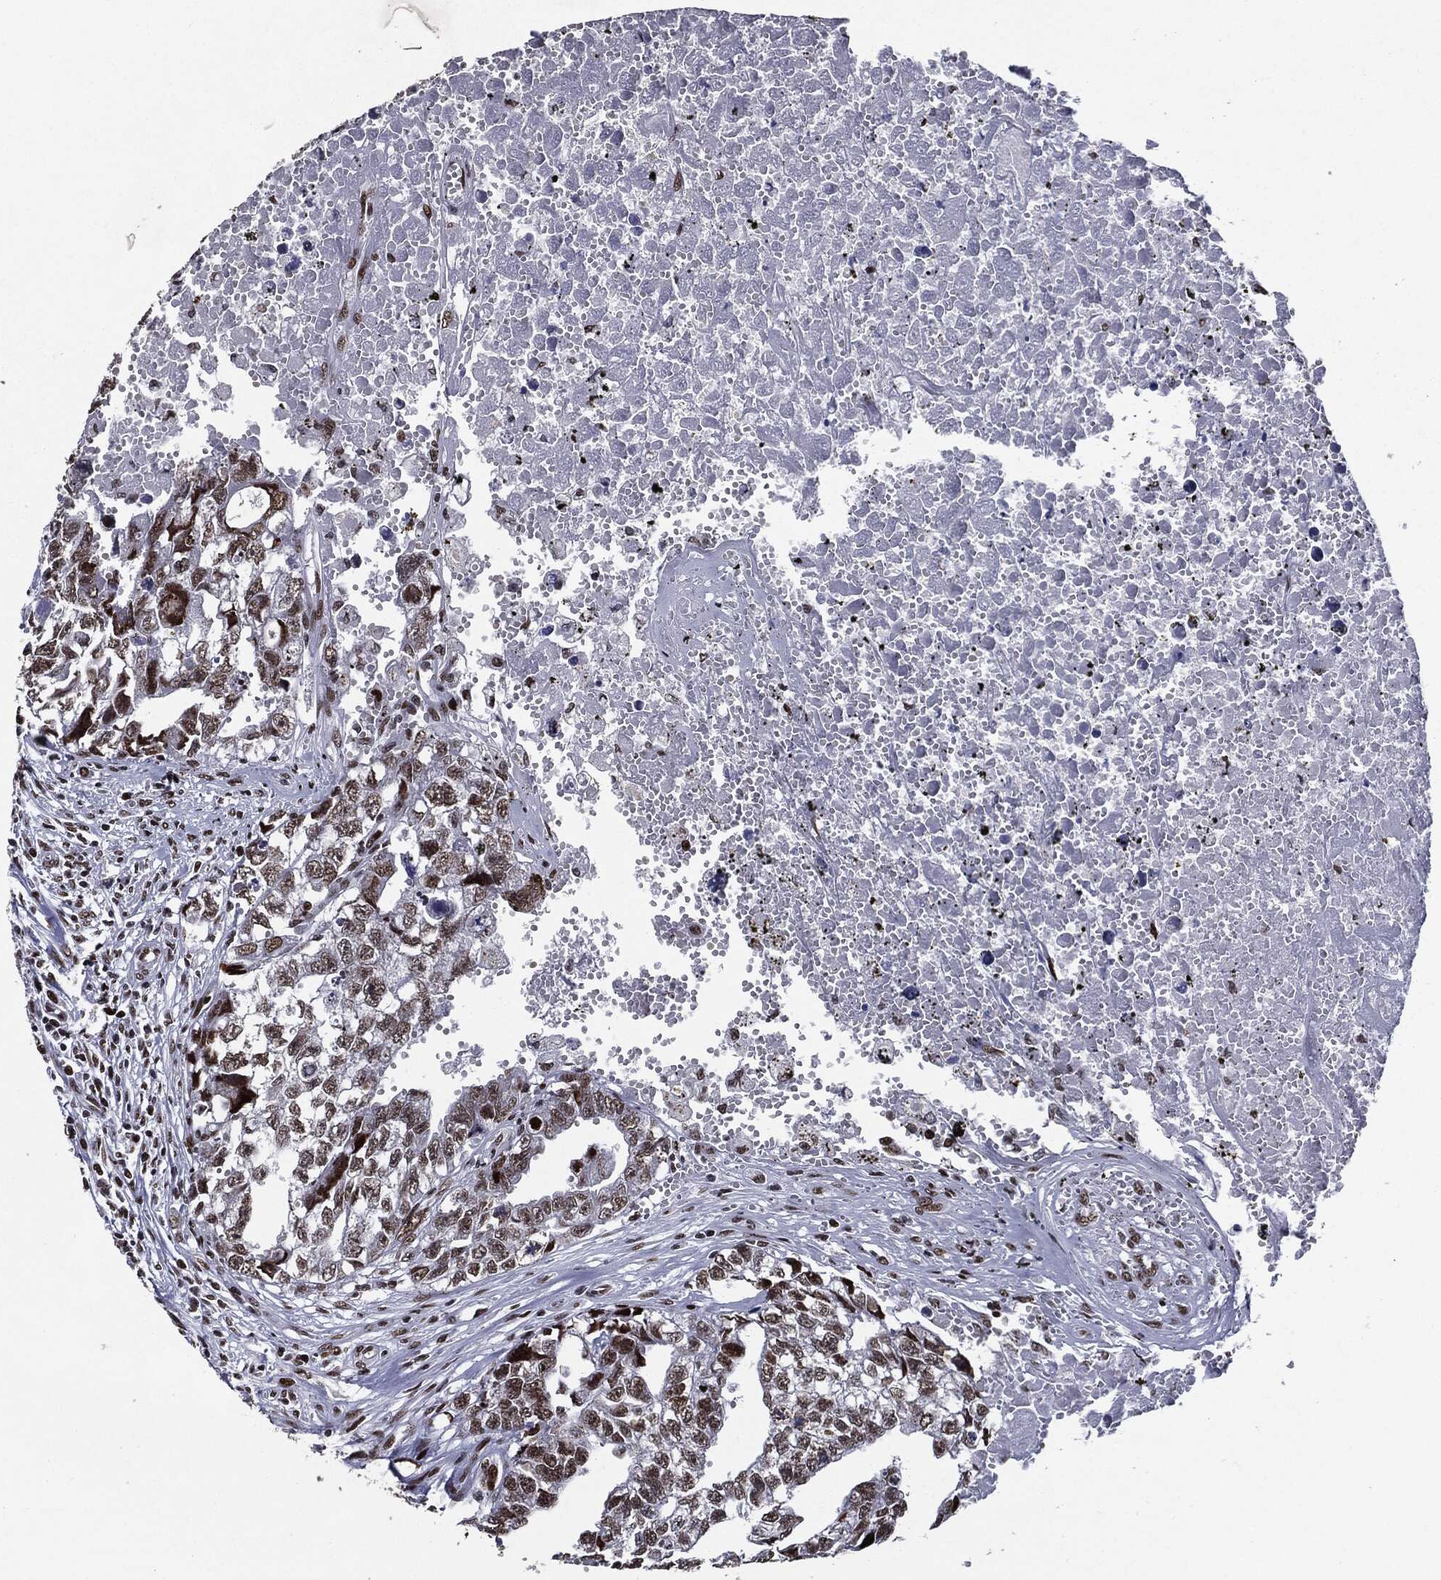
{"staining": {"intensity": "moderate", "quantity": "25%-75%", "location": "nuclear"}, "tissue": "testis cancer", "cell_type": "Tumor cells", "image_type": "cancer", "snomed": [{"axis": "morphology", "description": "Seminoma, NOS"}, {"axis": "morphology", "description": "Carcinoma, Embryonal, NOS"}, {"axis": "topography", "description": "Testis"}], "caption": "Testis cancer (embryonal carcinoma) stained with a brown dye exhibits moderate nuclear positive expression in about 25%-75% of tumor cells.", "gene": "ZFP91", "patient": {"sex": "male", "age": 22}}